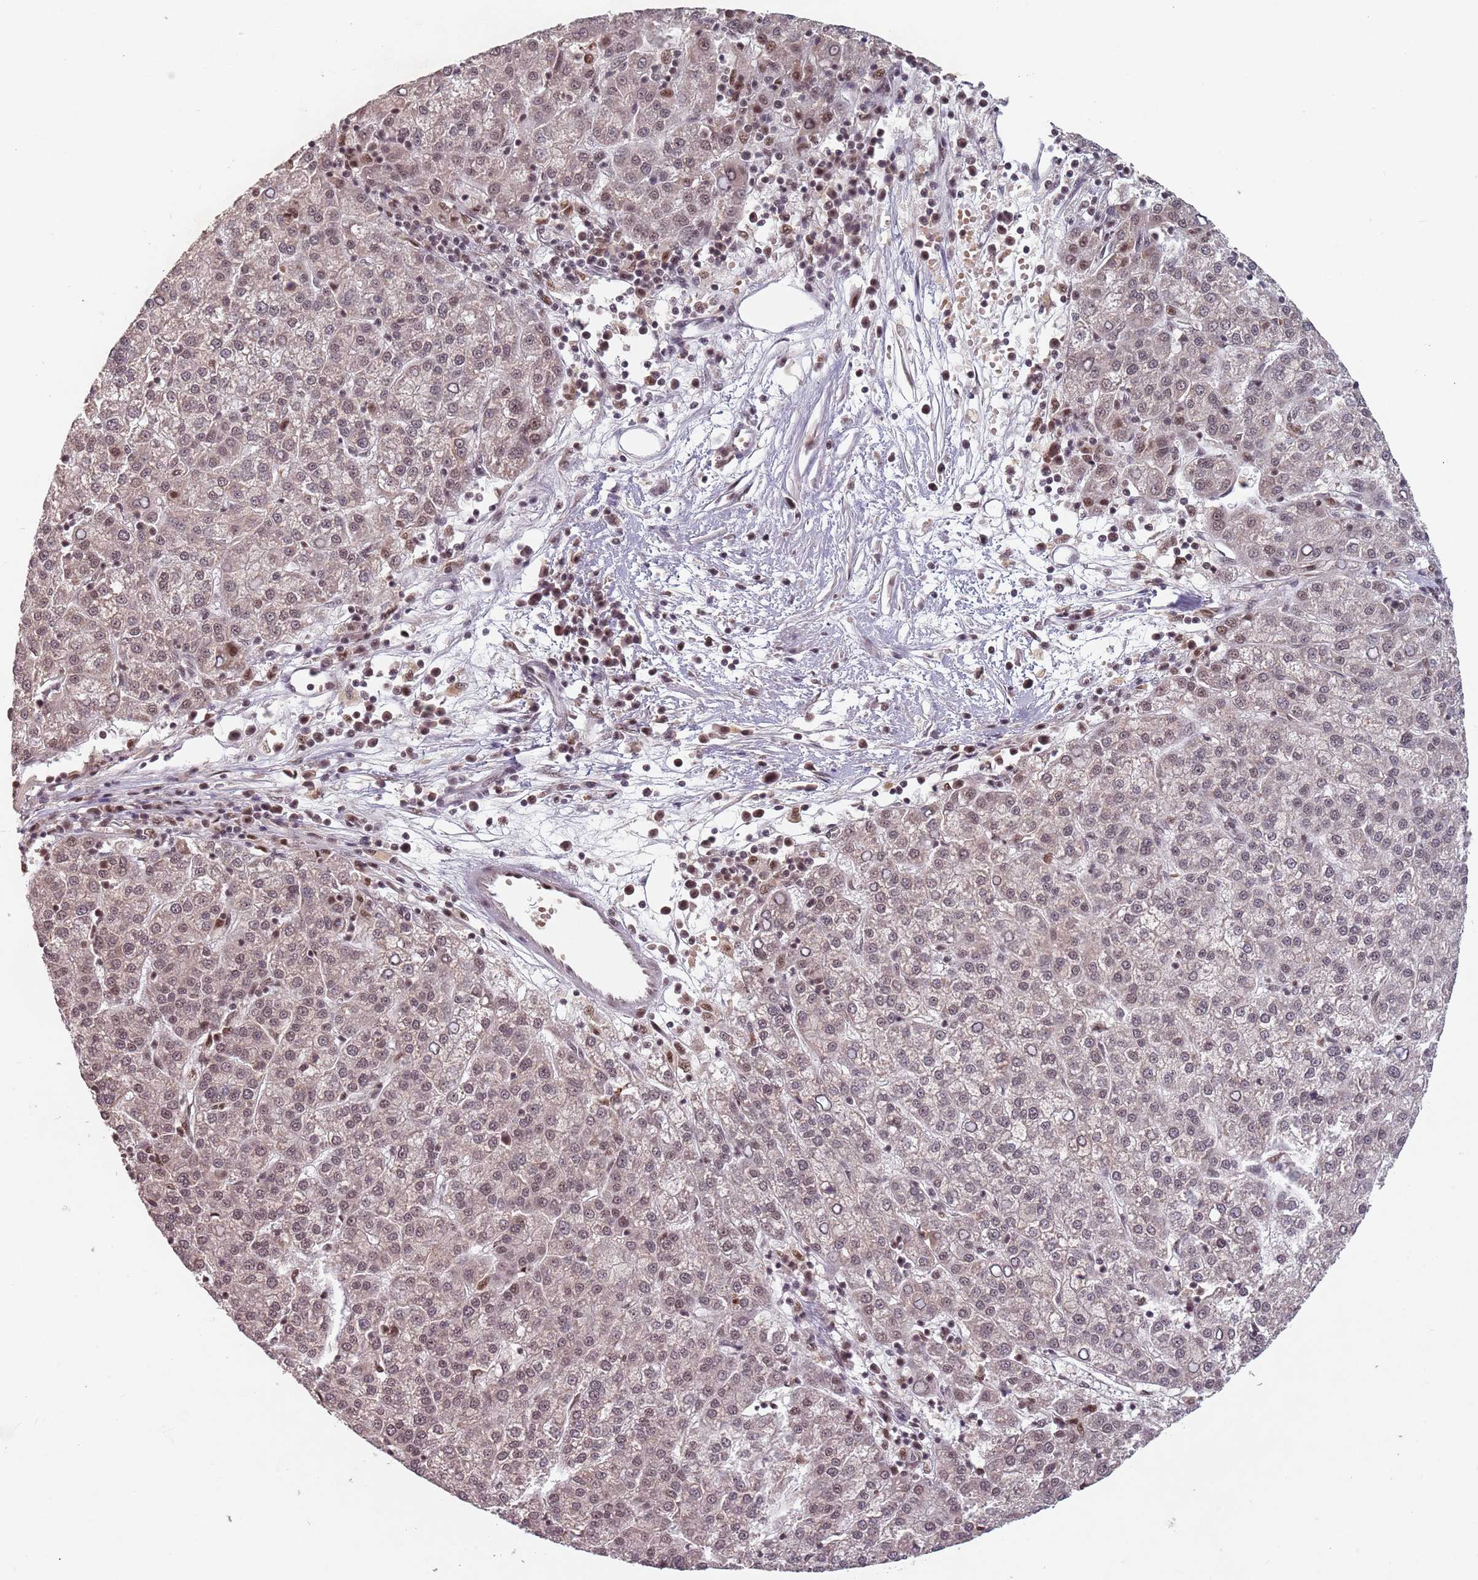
{"staining": {"intensity": "moderate", "quantity": "<25%", "location": "nuclear"}, "tissue": "liver cancer", "cell_type": "Tumor cells", "image_type": "cancer", "snomed": [{"axis": "morphology", "description": "Carcinoma, Hepatocellular, NOS"}, {"axis": "topography", "description": "Liver"}], "caption": "A brown stain shows moderate nuclear positivity of a protein in human liver cancer (hepatocellular carcinoma) tumor cells. (brown staining indicates protein expression, while blue staining denotes nuclei).", "gene": "NCBP1", "patient": {"sex": "female", "age": 58}}